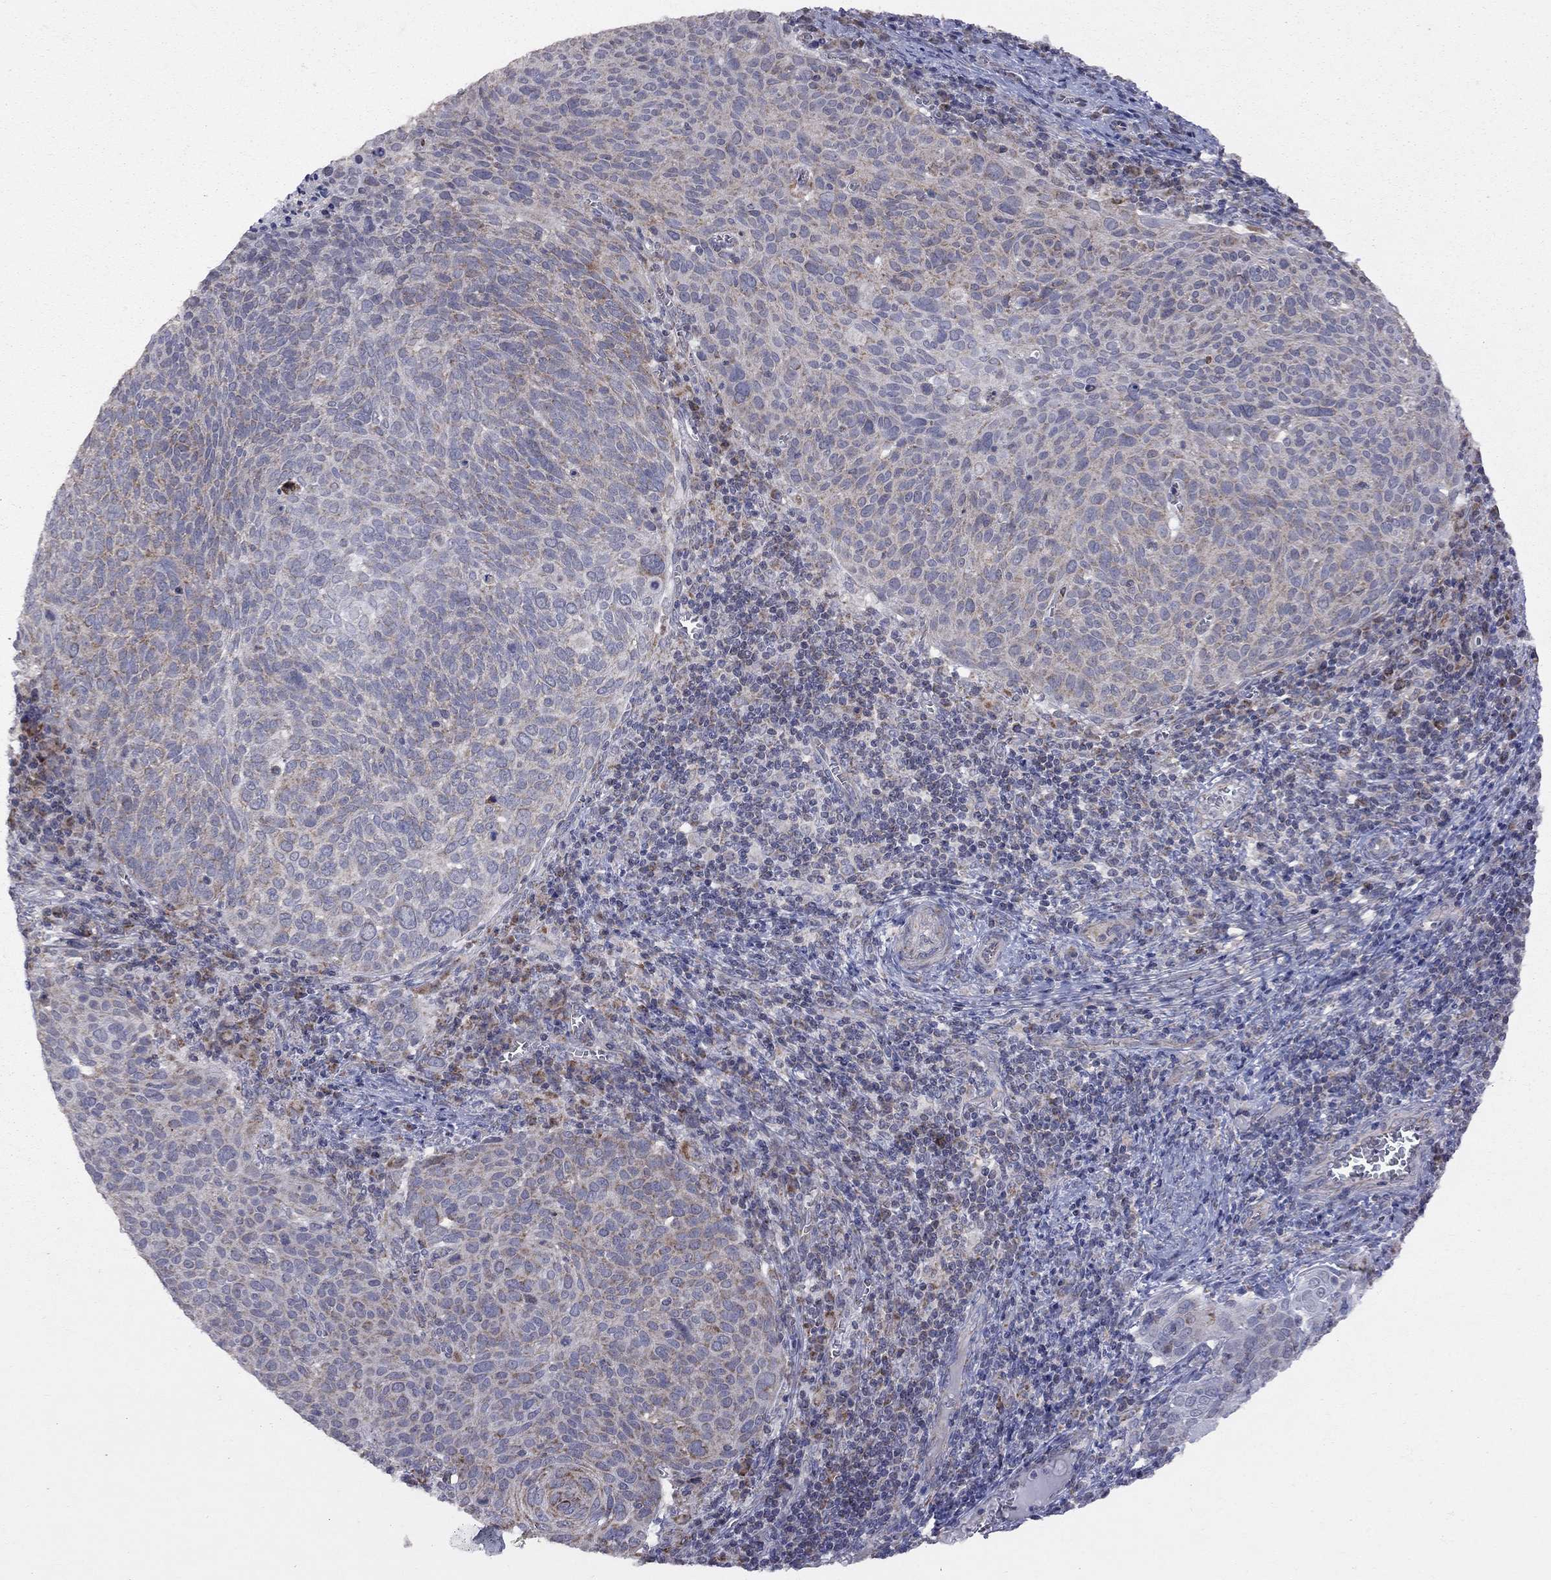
{"staining": {"intensity": "moderate", "quantity": "25%-75%", "location": "cytoplasmic/membranous"}, "tissue": "cervical cancer", "cell_type": "Tumor cells", "image_type": "cancer", "snomed": [{"axis": "morphology", "description": "Squamous cell carcinoma, NOS"}, {"axis": "topography", "description": "Cervix"}], "caption": "Human cervical squamous cell carcinoma stained for a protein (brown) exhibits moderate cytoplasmic/membranous positive staining in about 25%-75% of tumor cells.", "gene": "NDUFB1", "patient": {"sex": "female", "age": 39}}